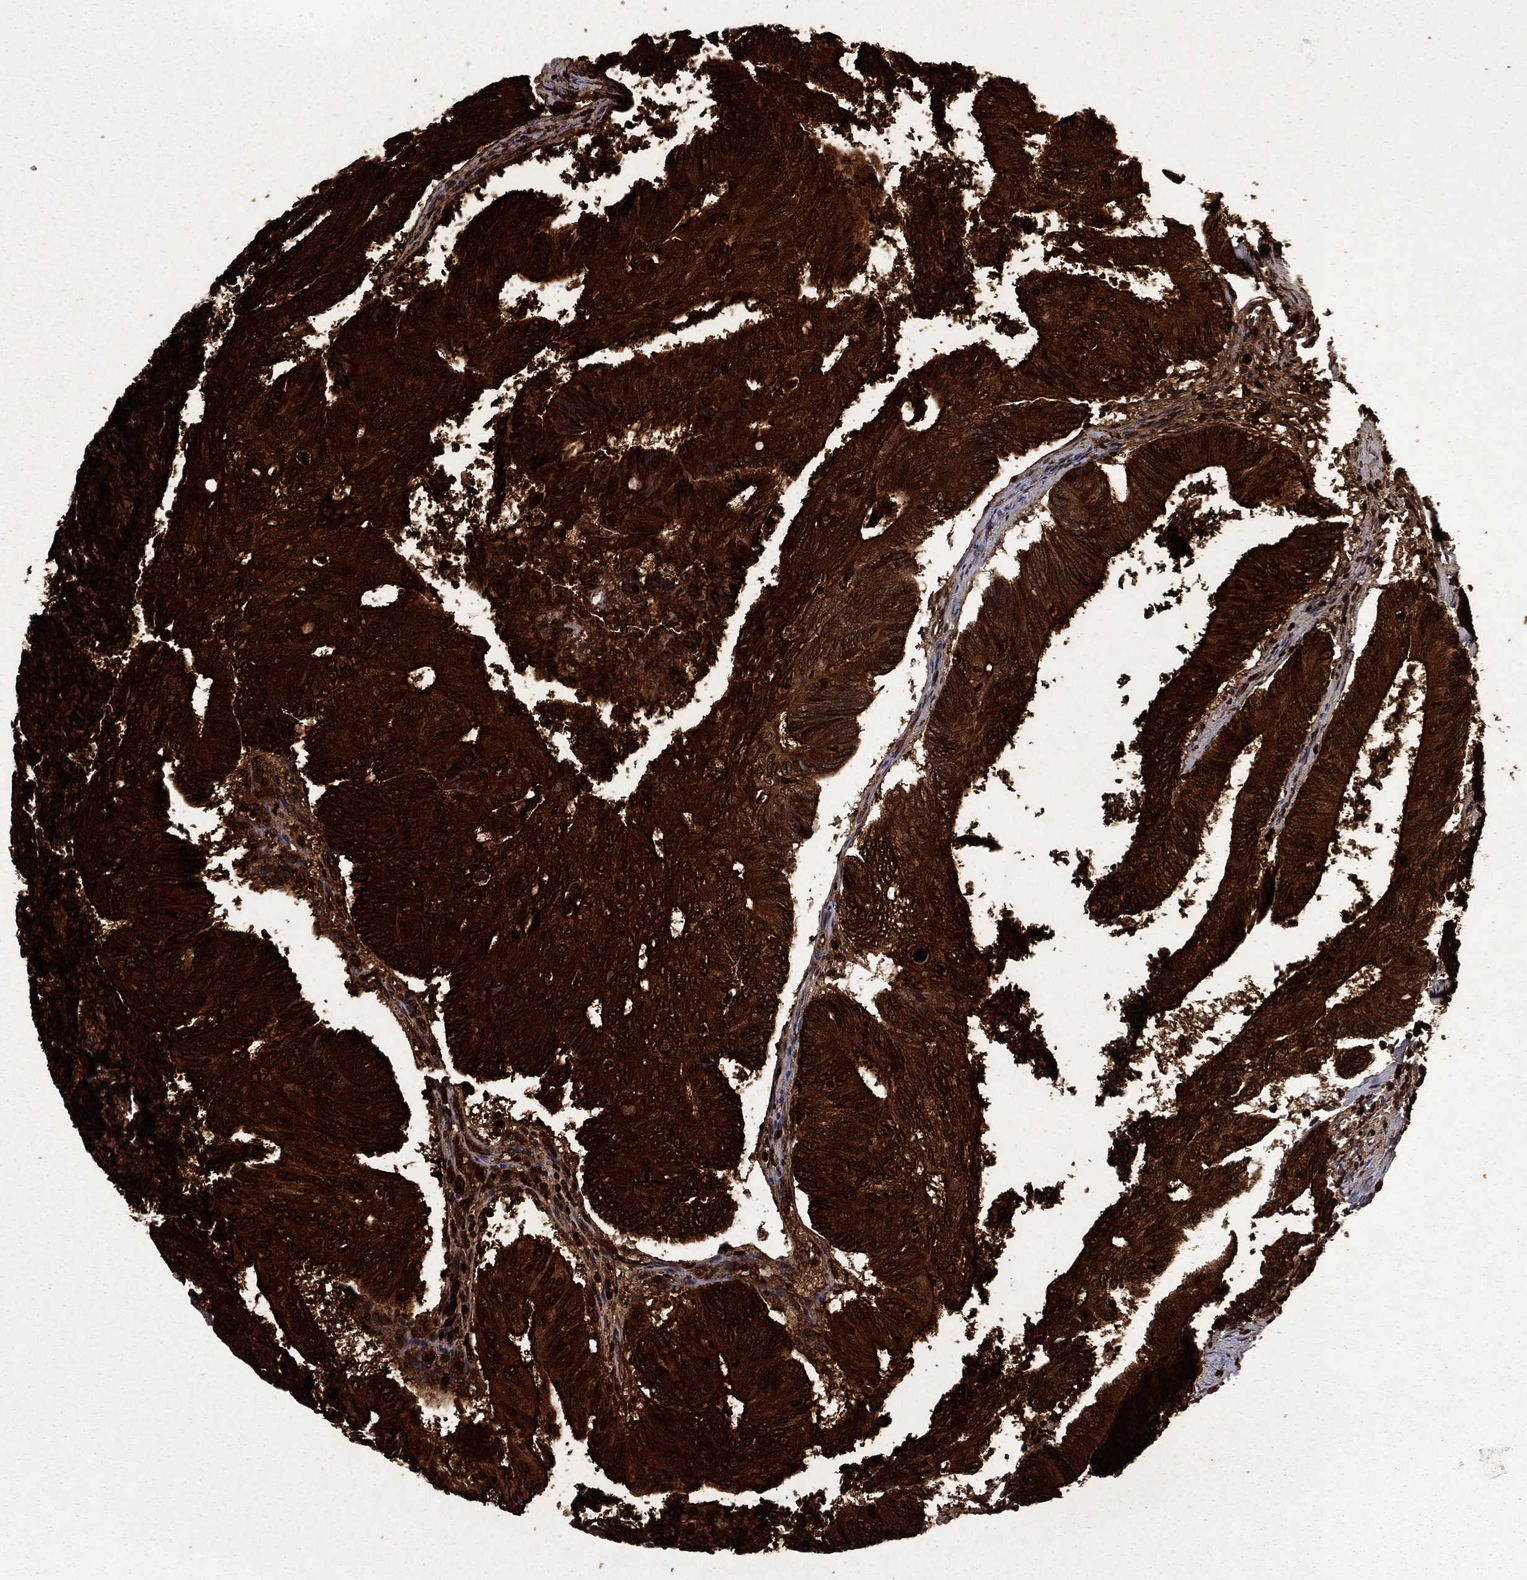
{"staining": {"intensity": "strong", "quantity": ">75%", "location": "cytoplasmic/membranous"}, "tissue": "colorectal cancer", "cell_type": "Tumor cells", "image_type": "cancer", "snomed": [{"axis": "morphology", "description": "Adenocarcinoma, NOS"}, {"axis": "topography", "description": "Colon"}], "caption": "Human colorectal adenocarcinoma stained with a protein marker shows strong staining in tumor cells.", "gene": "CEACAM7", "patient": {"sex": "female", "age": 70}}